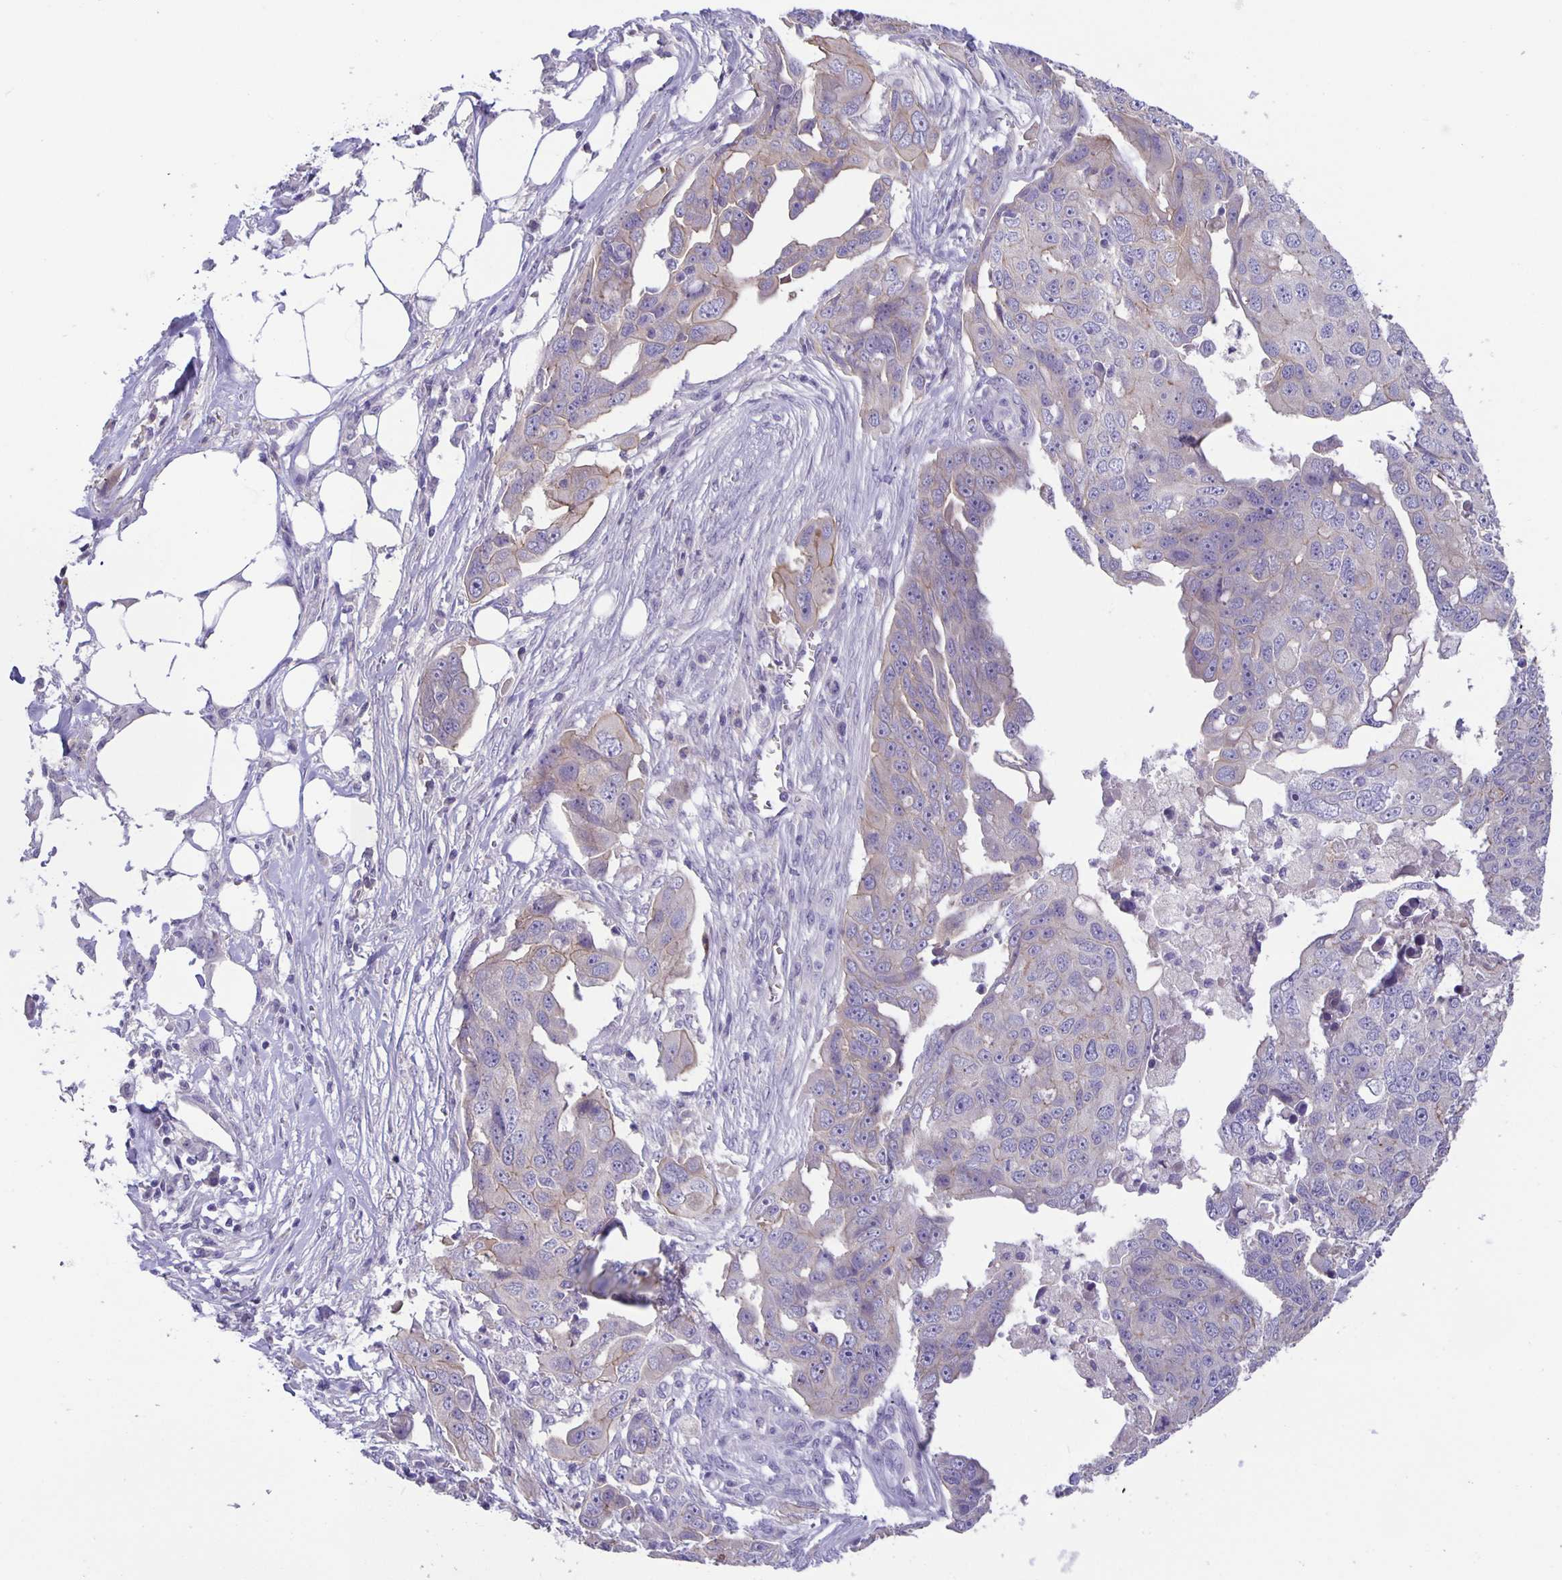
{"staining": {"intensity": "weak", "quantity": "25%-75%", "location": "cytoplasmic/membranous"}, "tissue": "ovarian cancer", "cell_type": "Tumor cells", "image_type": "cancer", "snomed": [{"axis": "morphology", "description": "Carcinoma, endometroid"}, {"axis": "topography", "description": "Ovary"}], "caption": "Approximately 25%-75% of tumor cells in human ovarian endometroid carcinoma reveal weak cytoplasmic/membranous protein staining as visualized by brown immunohistochemical staining.", "gene": "PTPN3", "patient": {"sex": "female", "age": 70}}